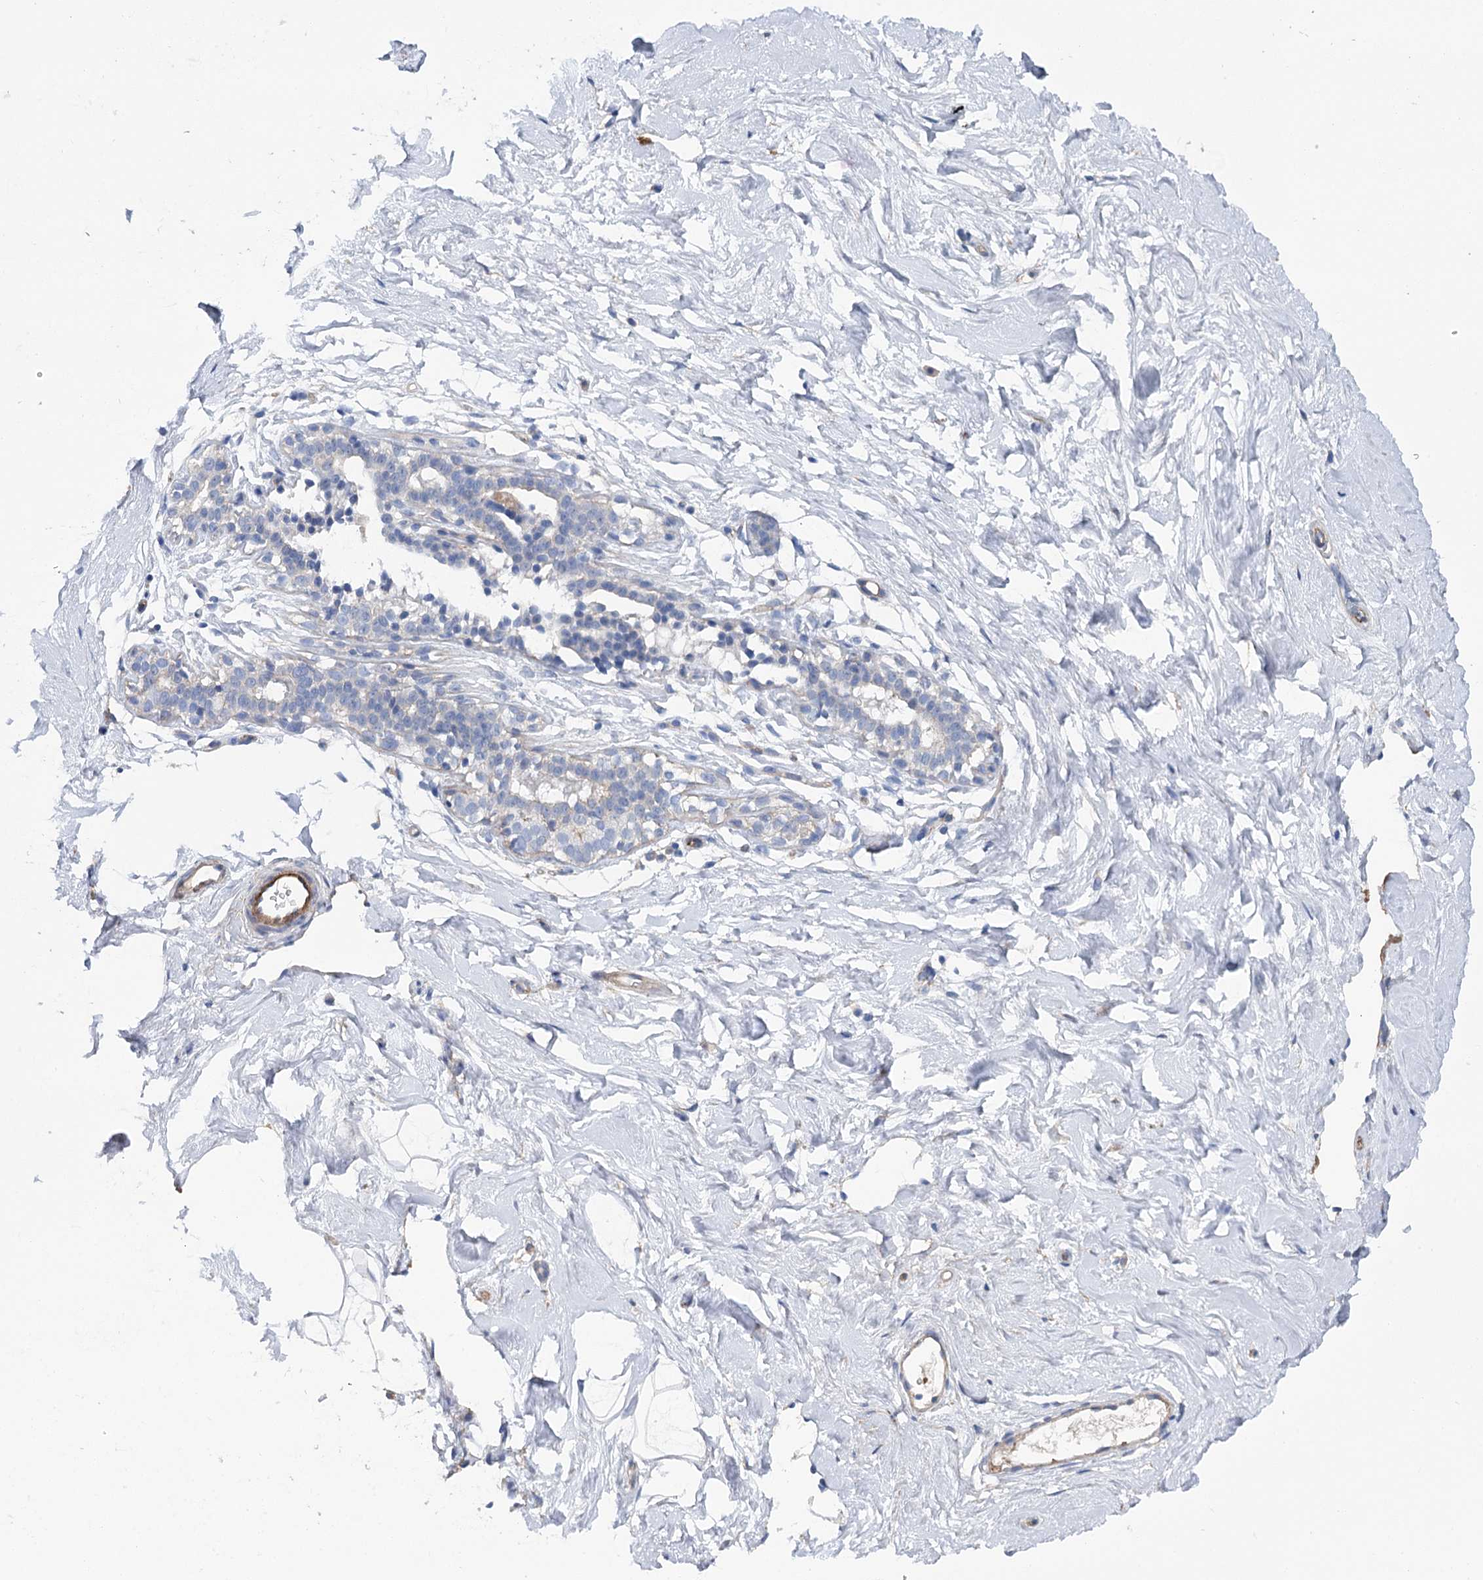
{"staining": {"intensity": "negative", "quantity": "none", "location": "none"}, "tissue": "breast", "cell_type": "Adipocytes", "image_type": "normal", "snomed": [{"axis": "morphology", "description": "Normal tissue, NOS"}, {"axis": "morphology", "description": "Adenoma, NOS"}, {"axis": "topography", "description": "Breast"}], "caption": "High power microscopy histopathology image of an immunohistochemistry photomicrograph of normal breast, revealing no significant positivity in adipocytes.", "gene": "EPYC", "patient": {"sex": "female", "age": 23}}